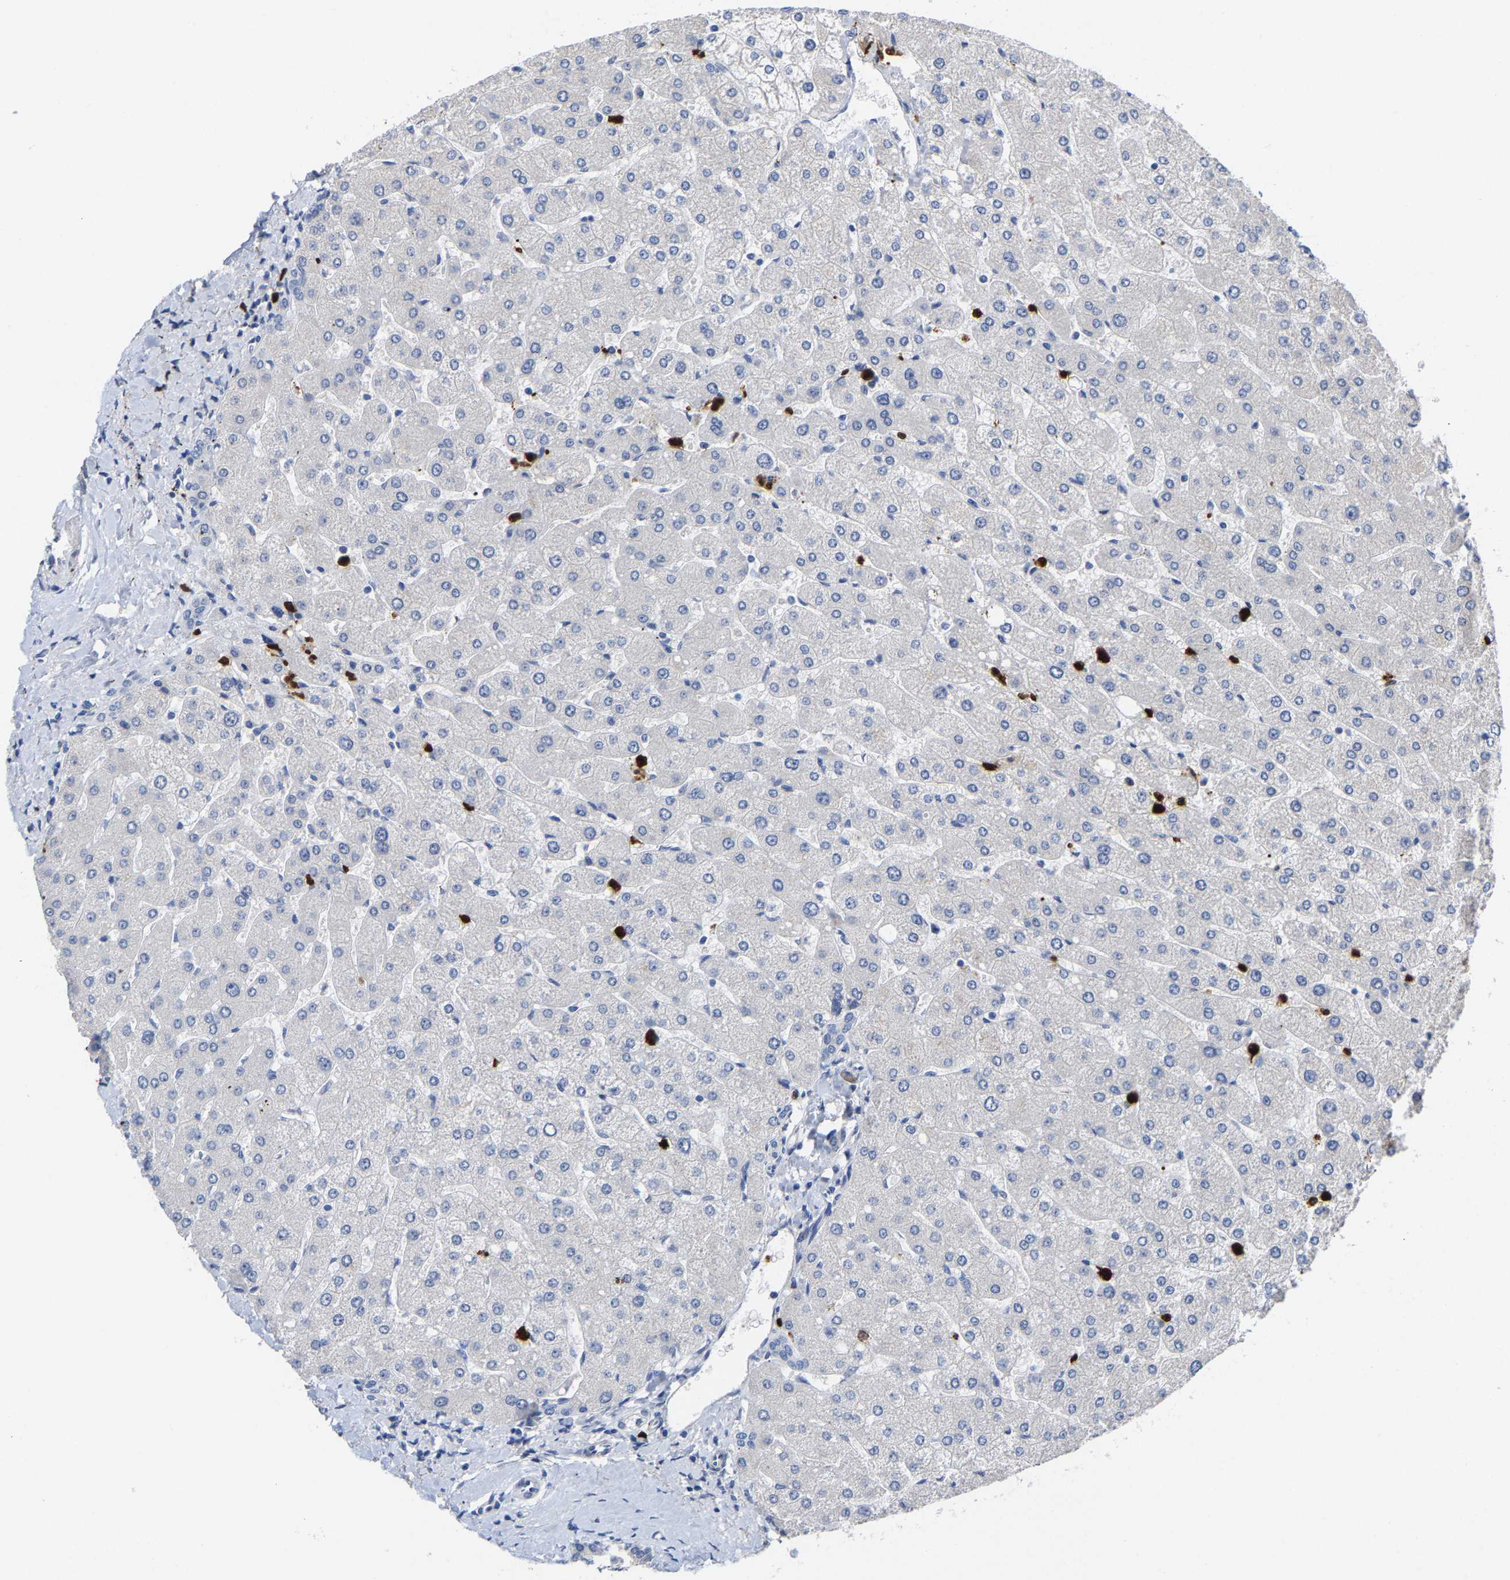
{"staining": {"intensity": "negative", "quantity": "none", "location": "none"}, "tissue": "liver", "cell_type": "Cholangiocytes", "image_type": "normal", "snomed": [{"axis": "morphology", "description": "Normal tissue, NOS"}, {"axis": "topography", "description": "Liver"}], "caption": "IHC micrograph of normal liver stained for a protein (brown), which shows no expression in cholangiocytes. (DAB immunohistochemistry (IHC), high magnification).", "gene": "TDRD7", "patient": {"sex": "male", "age": 55}}